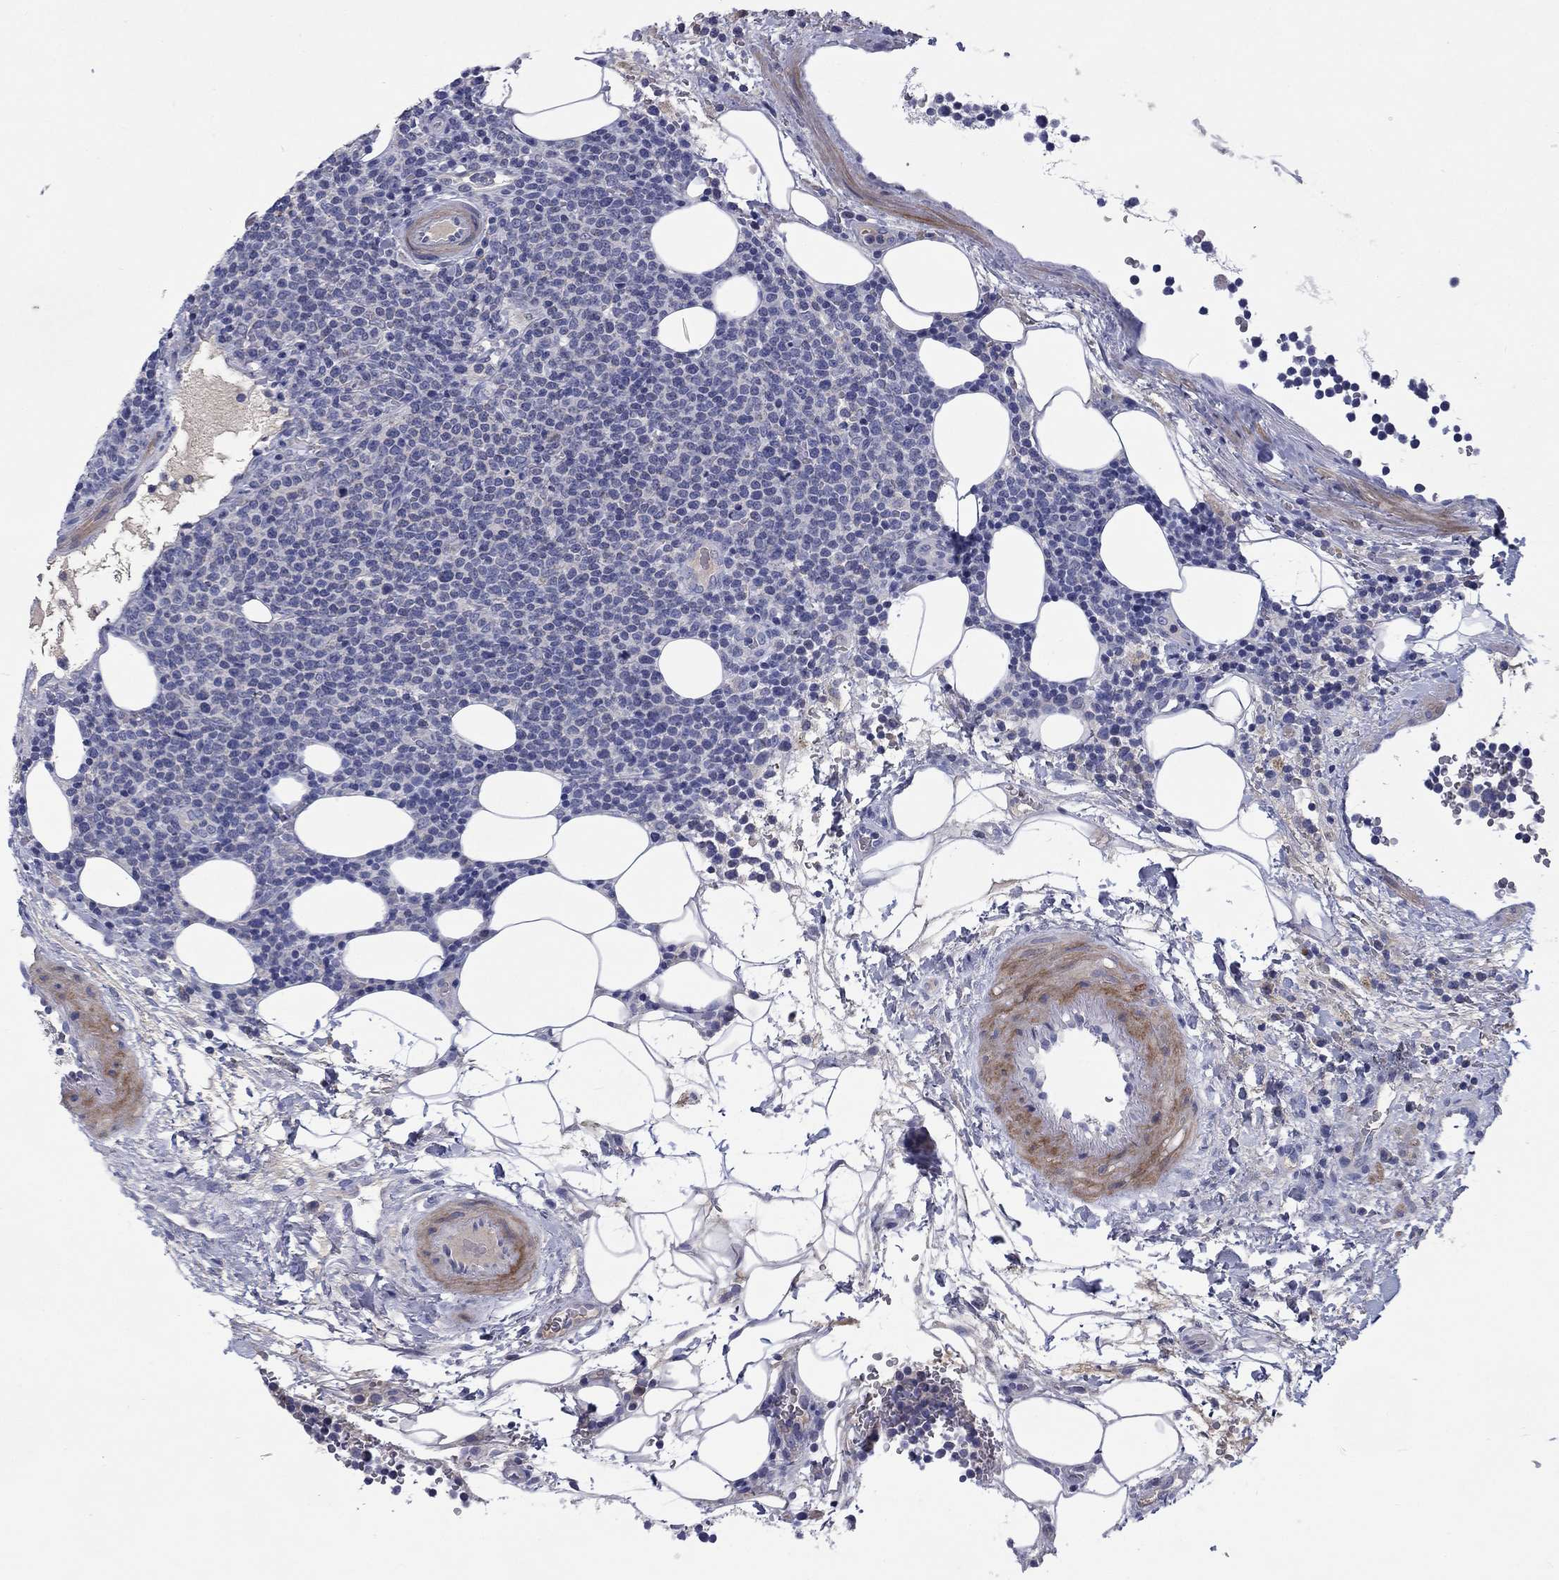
{"staining": {"intensity": "negative", "quantity": "none", "location": "none"}, "tissue": "lymphoma", "cell_type": "Tumor cells", "image_type": "cancer", "snomed": [{"axis": "morphology", "description": "Malignant lymphoma, non-Hodgkin's type, High grade"}, {"axis": "topography", "description": "Lymph node"}], "caption": "Histopathology image shows no significant protein staining in tumor cells of lymphoma. The staining was performed using DAB (3,3'-diaminobenzidine) to visualize the protein expression in brown, while the nuclei were stained in blue with hematoxylin (Magnification: 20x).", "gene": "FRK", "patient": {"sex": "male", "age": 61}}